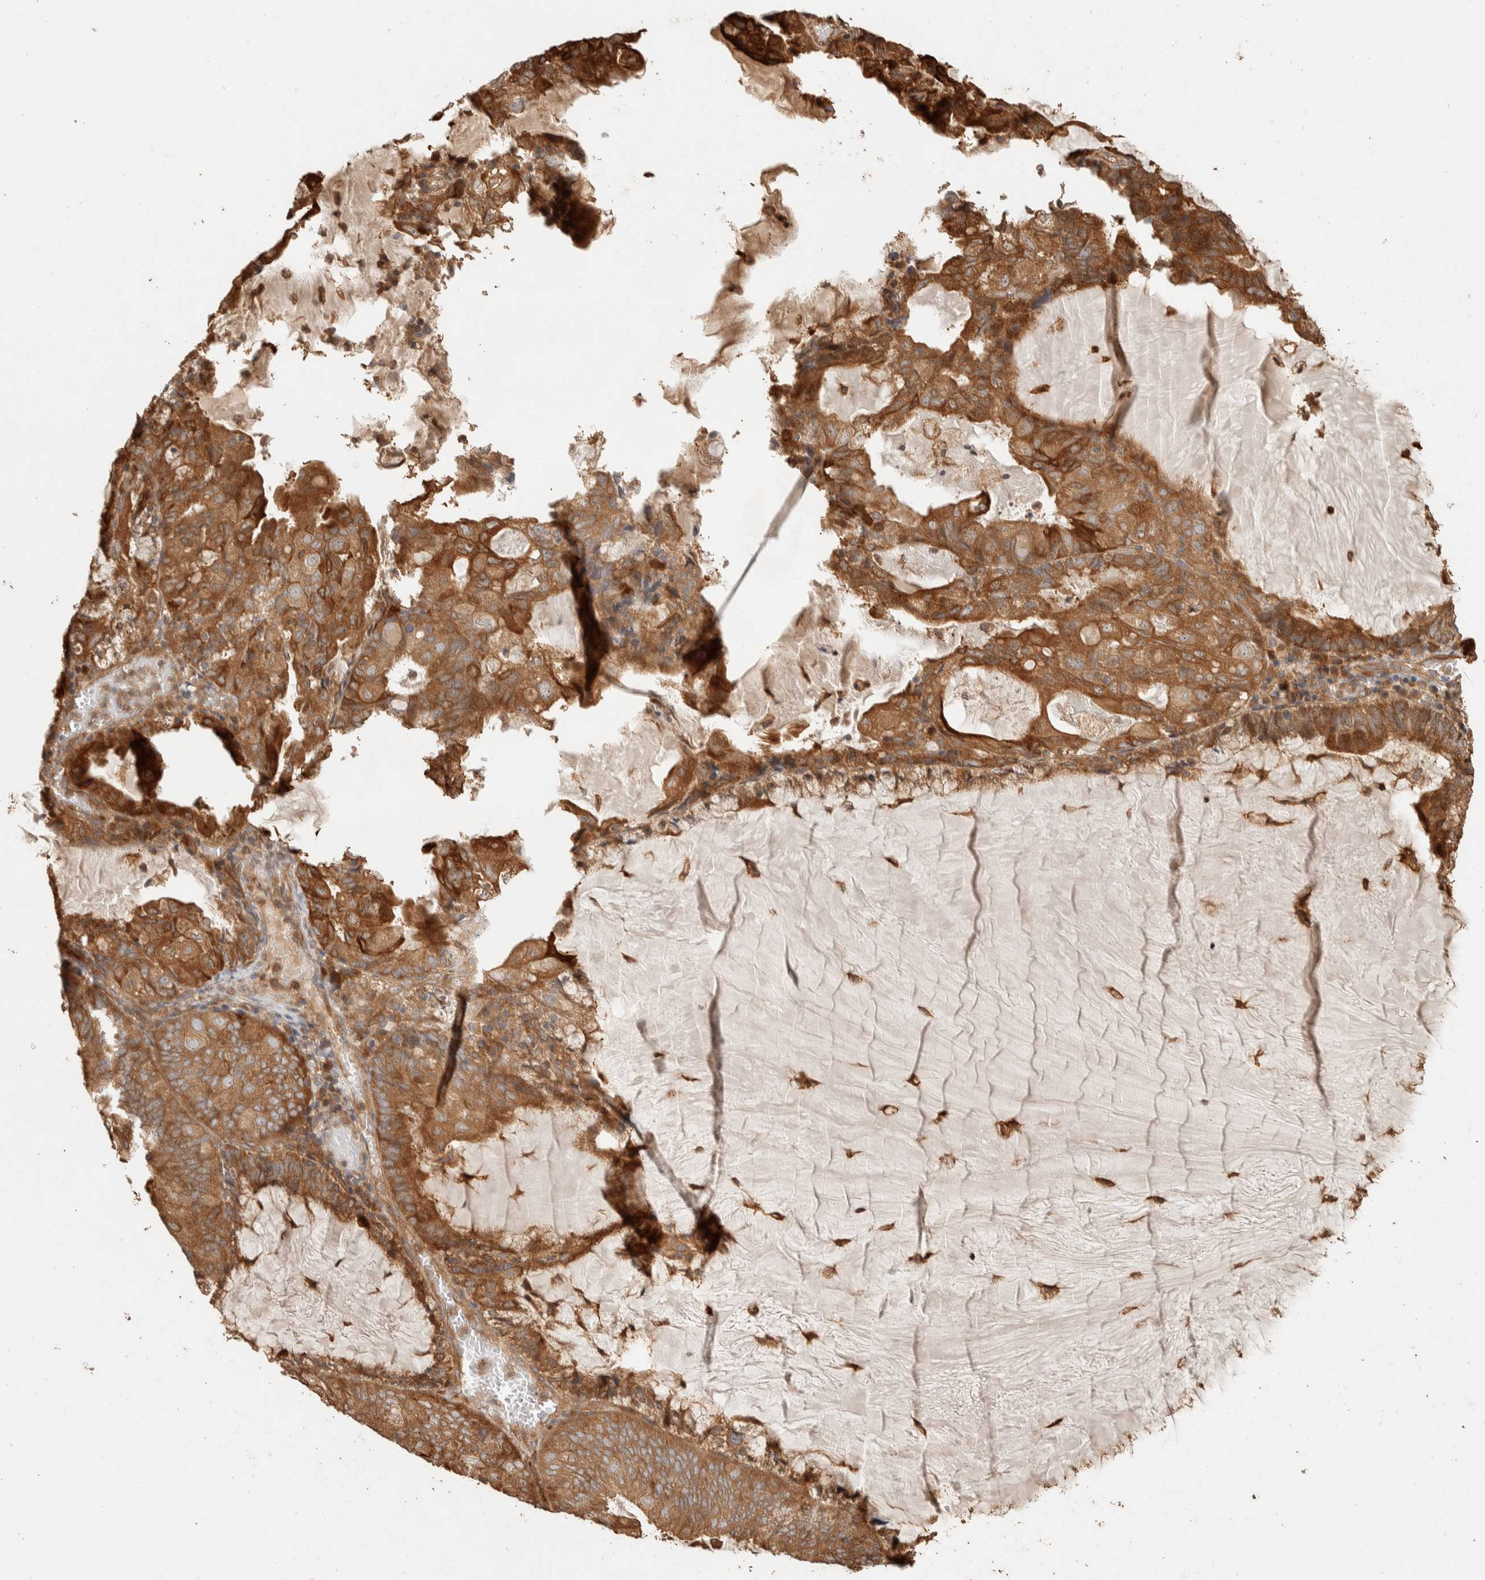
{"staining": {"intensity": "moderate", "quantity": ">75%", "location": "cytoplasmic/membranous"}, "tissue": "endometrial cancer", "cell_type": "Tumor cells", "image_type": "cancer", "snomed": [{"axis": "morphology", "description": "Adenocarcinoma, NOS"}, {"axis": "topography", "description": "Endometrium"}], "caption": "Endometrial cancer stained with a brown dye shows moderate cytoplasmic/membranous positive staining in approximately >75% of tumor cells.", "gene": "EXOC7", "patient": {"sex": "female", "age": 81}}